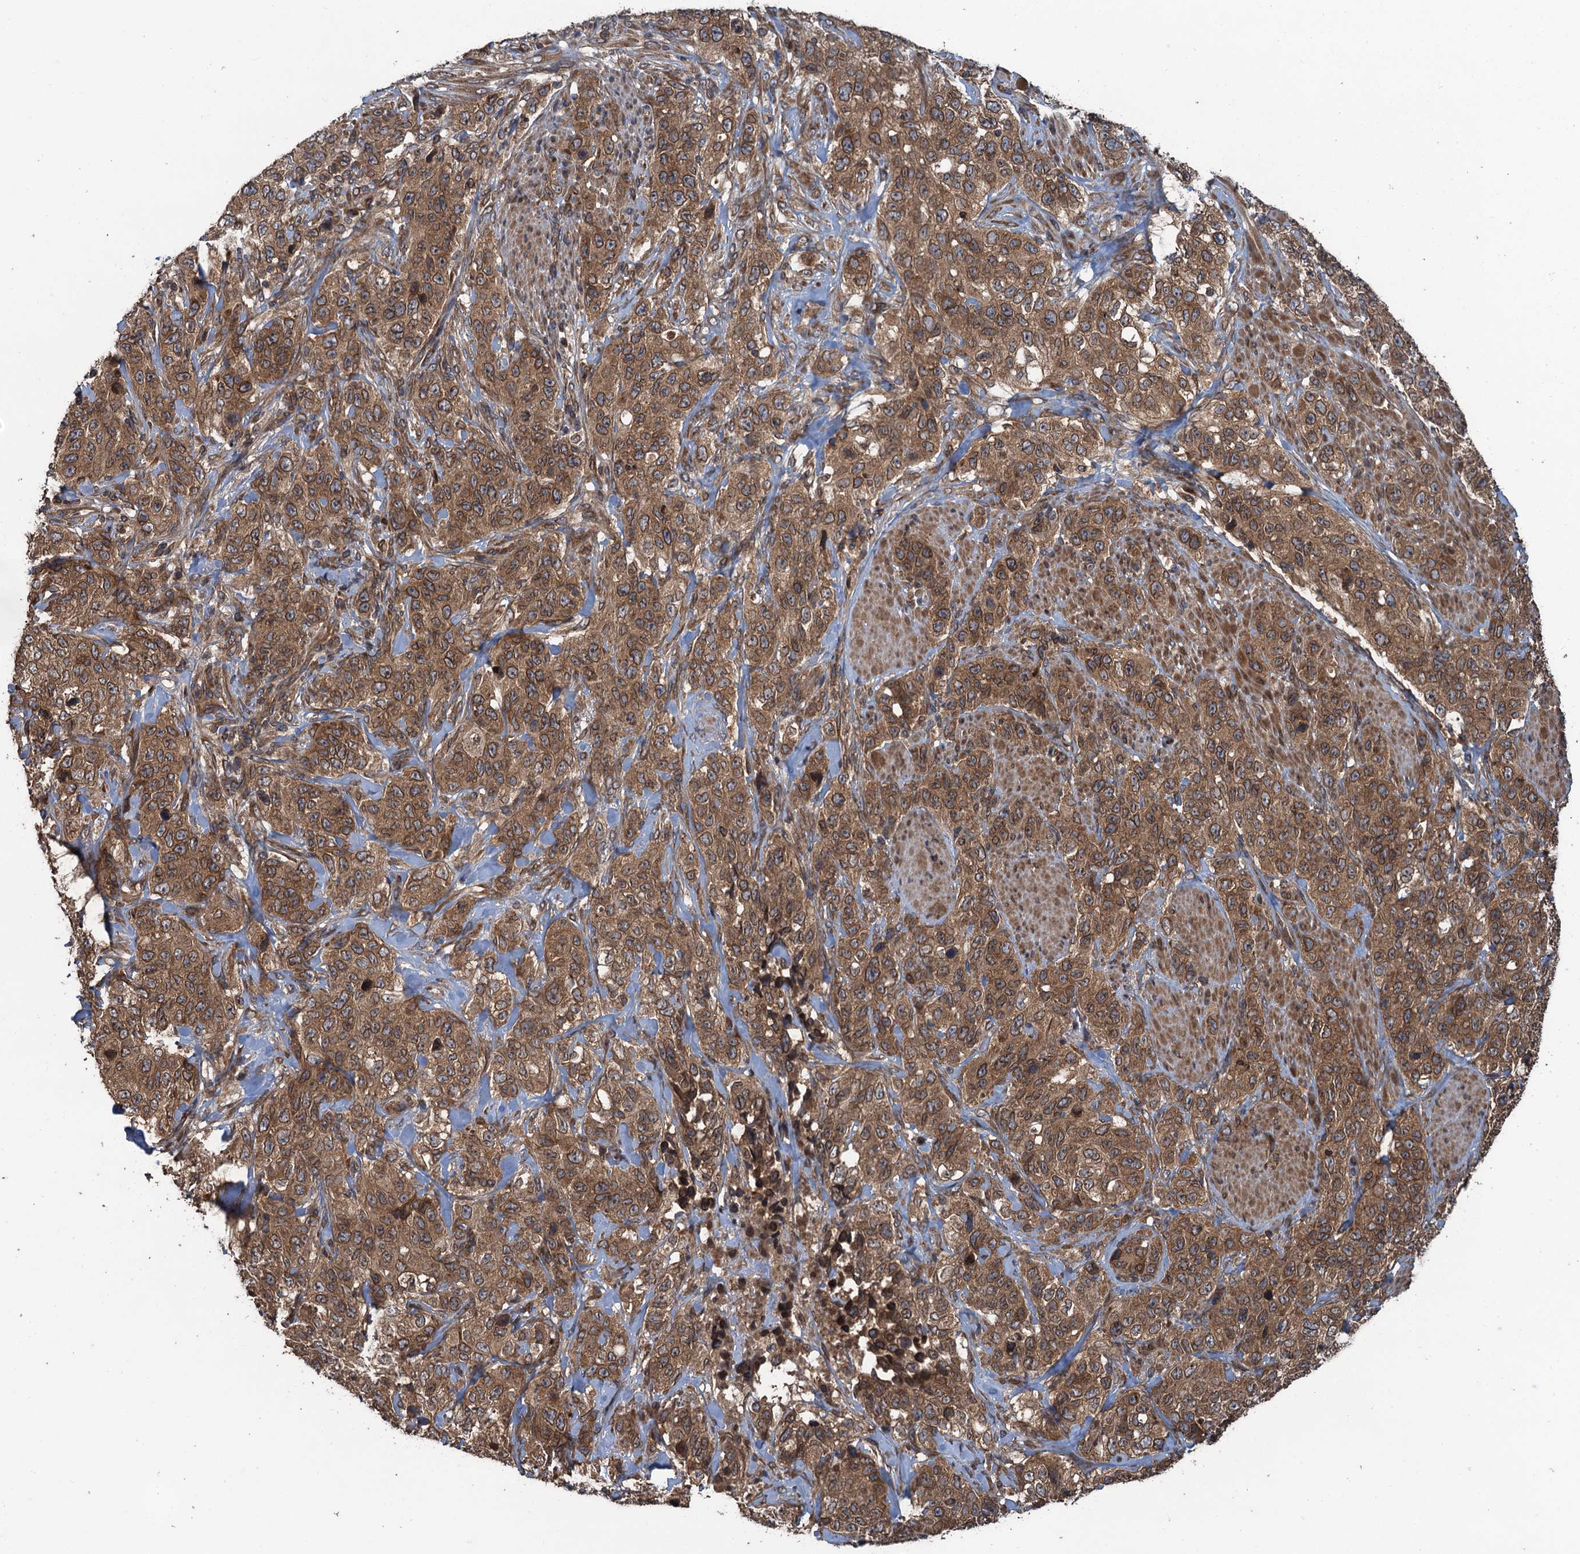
{"staining": {"intensity": "moderate", "quantity": ">75%", "location": "cytoplasmic/membranous,nuclear"}, "tissue": "stomach cancer", "cell_type": "Tumor cells", "image_type": "cancer", "snomed": [{"axis": "morphology", "description": "Adenocarcinoma, NOS"}, {"axis": "topography", "description": "Stomach"}], "caption": "DAB (3,3'-diaminobenzidine) immunohistochemical staining of stomach adenocarcinoma demonstrates moderate cytoplasmic/membranous and nuclear protein staining in approximately >75% of tumor cells.", "gene": "GLE1", "patient": {"sex": "male", "age": 48}}